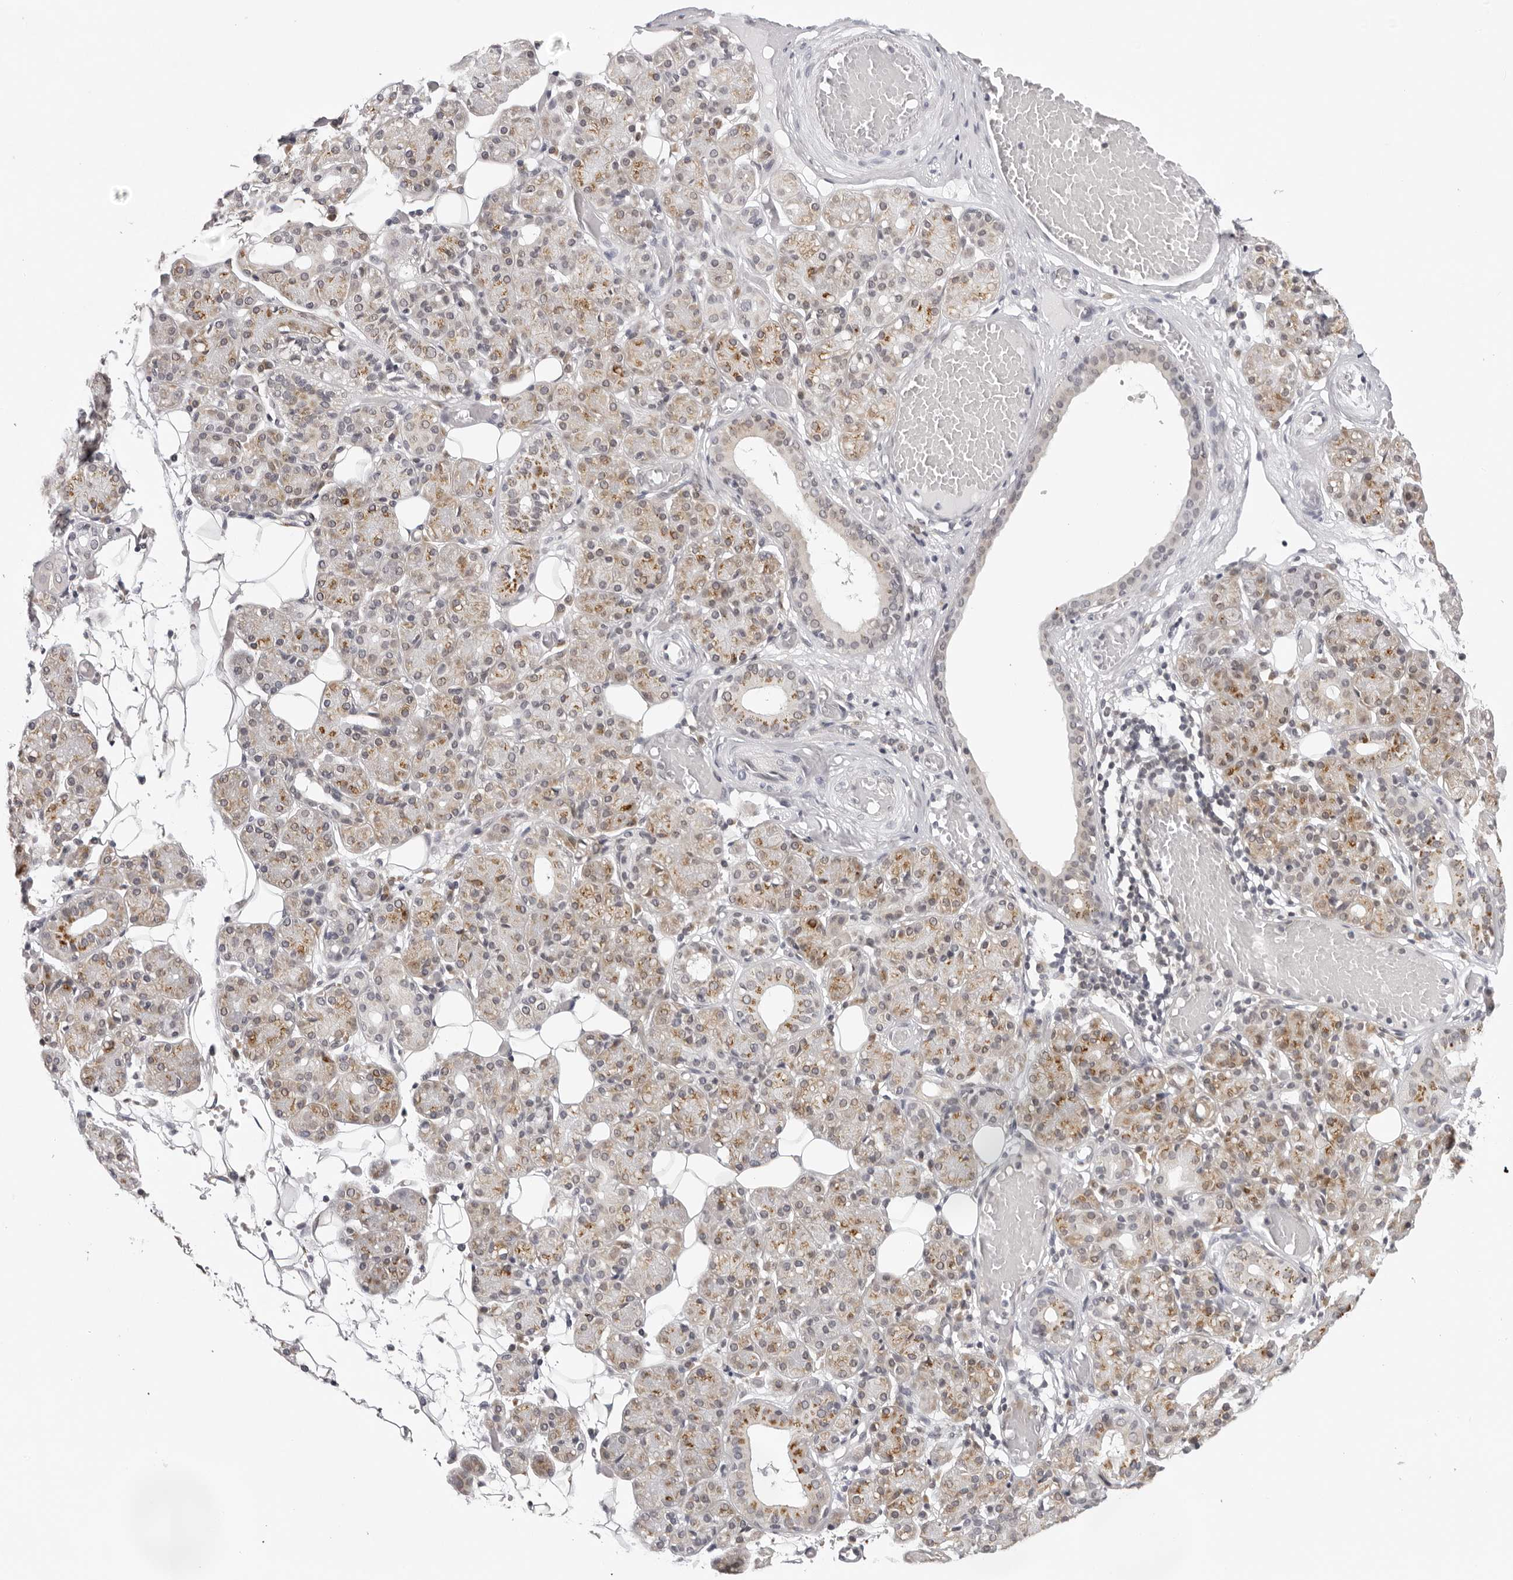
{"staining": {"intensity": "moderate", "quantity": "<25%", "location": "cytoplasmic/membranous"}, "tissue": "salivary gland", "cell_type": "Glandular cells", "image_type": "normal", "snomed": [{"axis": "morphology", "description": "Normal tissue, NOS"}, {"axis": "topography", "description": "Salivary gland"}], "caption": "A brown stain labels moderate cytoplasmic/membranous expression of a protein in glandular cells of benign human salivary gland. Using DAB (brown) and hematoxylin (blue) stains, captured at high magnification using brightfield microscopy.", "gene": "PRUNE1", "patient": {"sex": "male", "age": 63}}